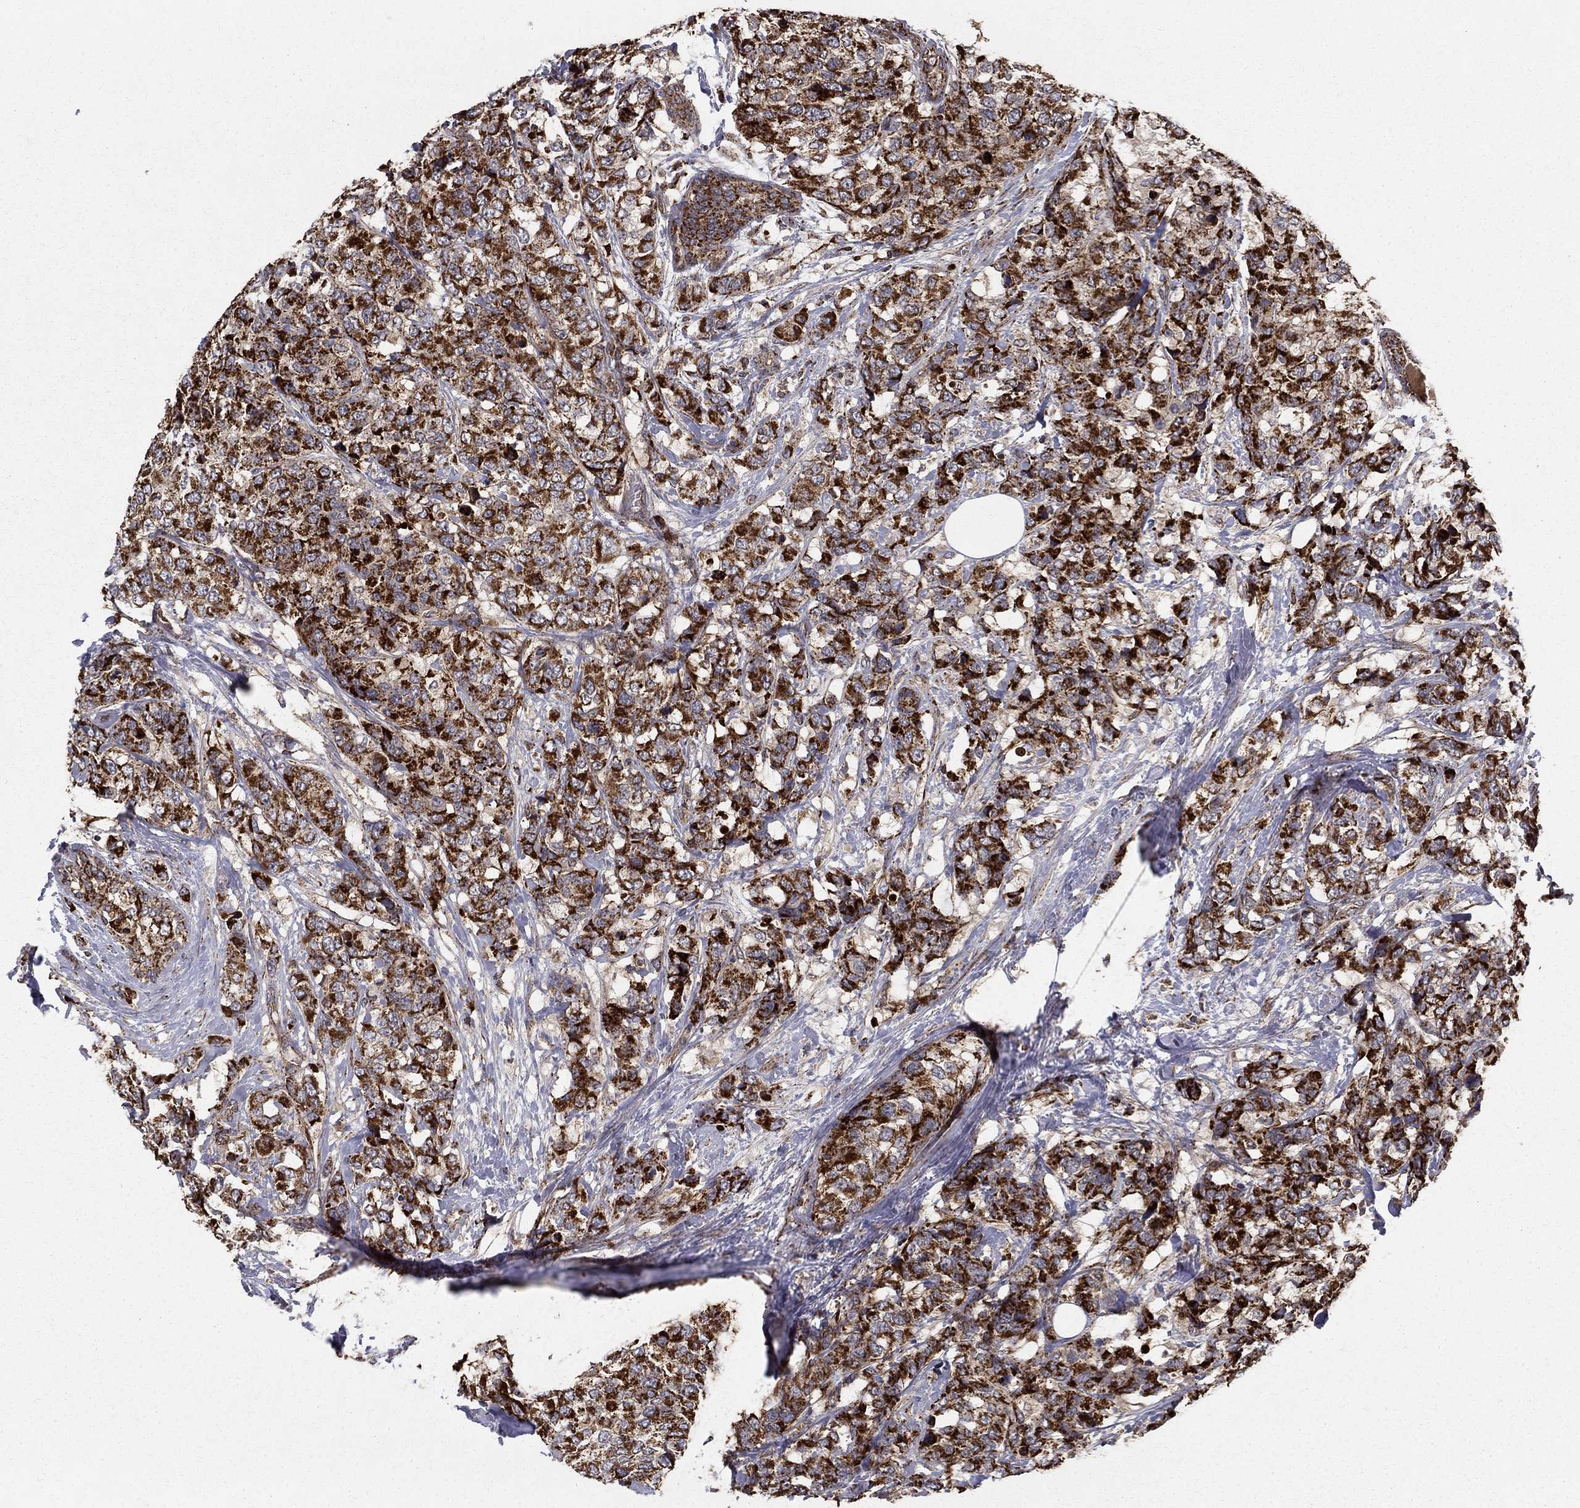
{"staining": {"intensity": "strong", "quantity": ">75%", "location": "cytoplasmic/membranous"}, "tissue": "breast cancer", "cell_type": "Tumor cells", "image_type": "cancer", "snomed": [{"axis": "morphology", "description": "Lobular carcinoma"}, {"axis": "topography", "description": "Breast"}], "caption": "Immunohistochemical staining of human breast cancer (lobular carcinoma) reveals high levels of strong cytoplasmic/membranous positivity in about >75% of tumor cells. Ihc stains the protein of interest in brown and the nuclei are stained blue.", "gene": "GCSH", "patient": {"sex": "female", "age": 59}}